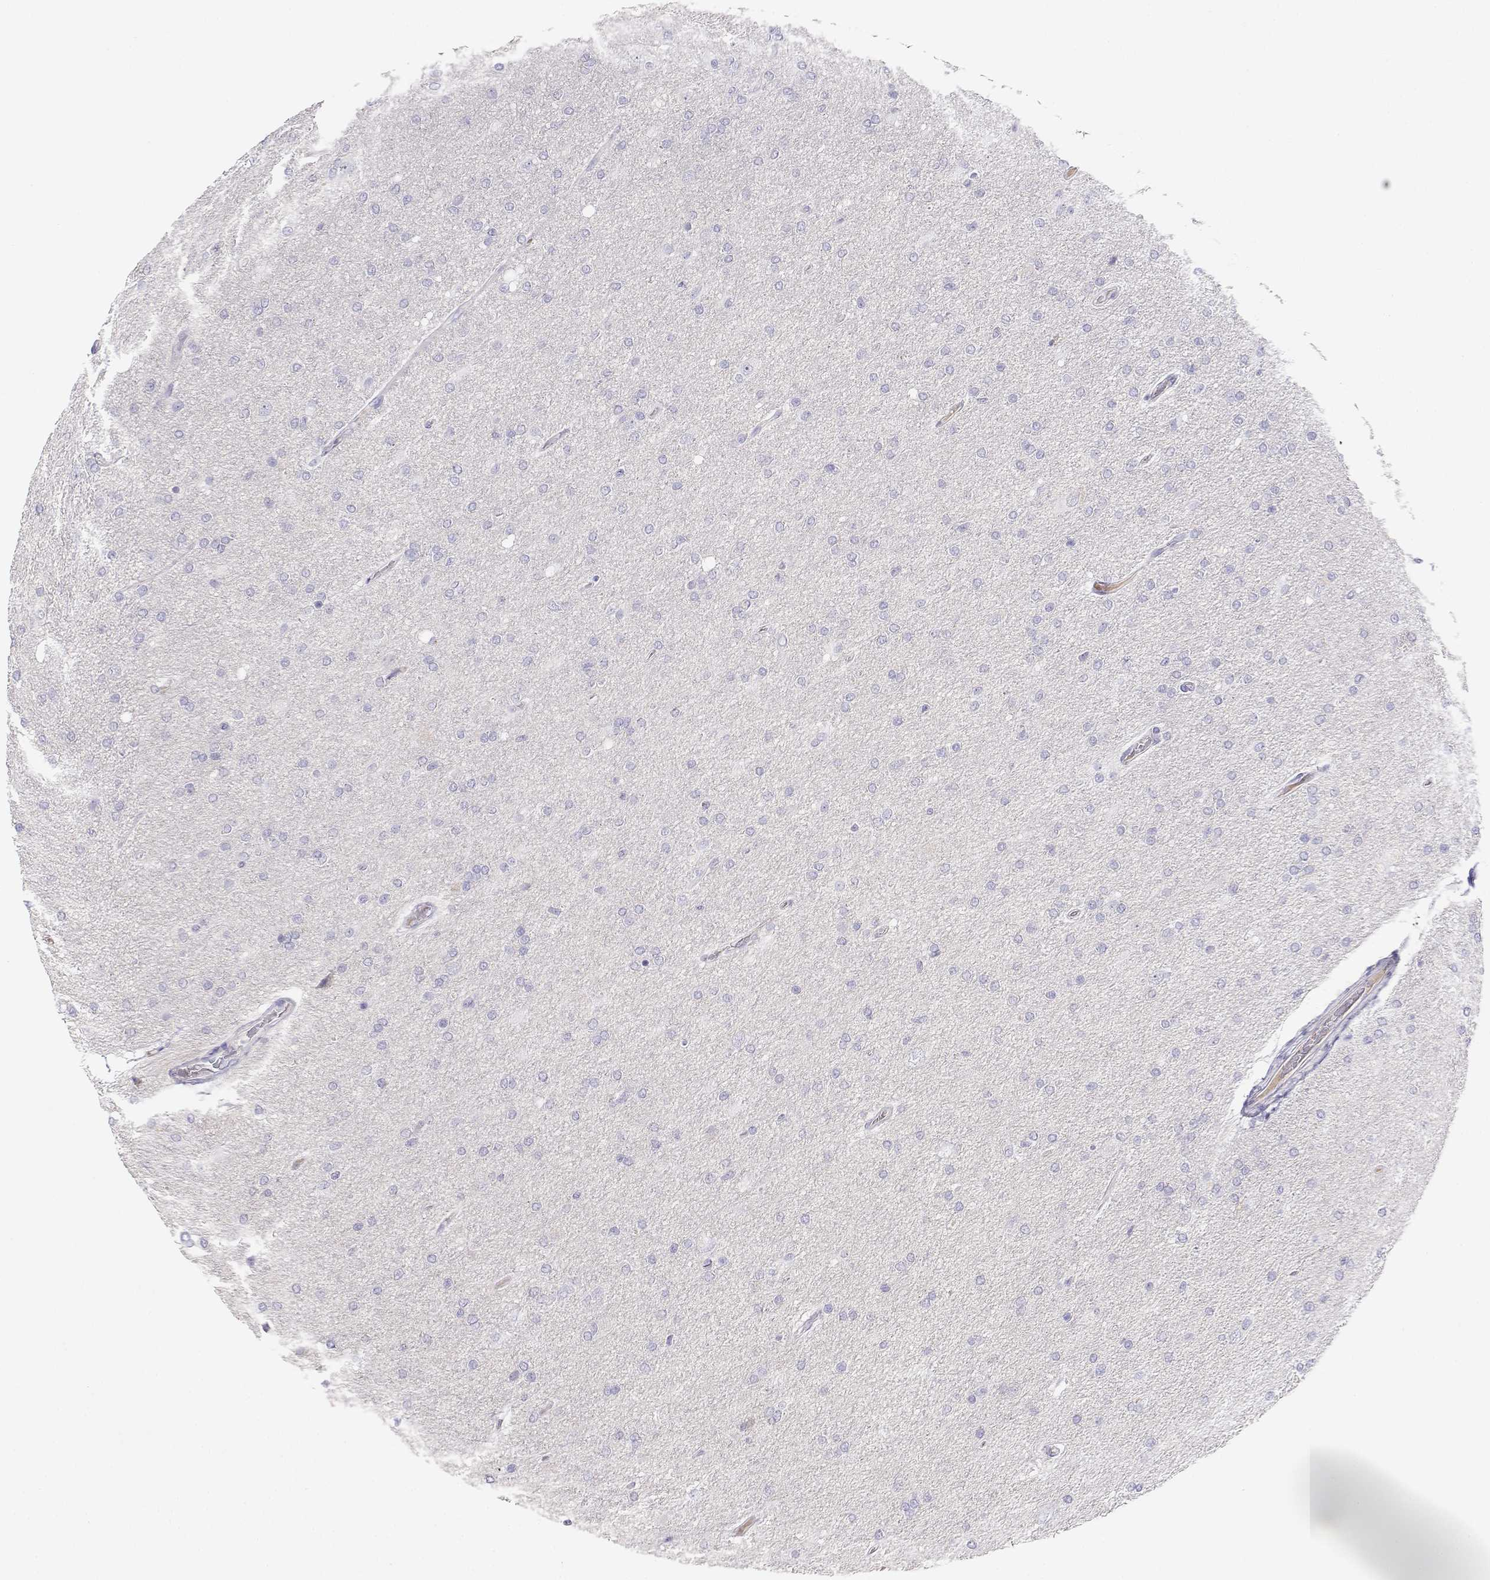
{"staining": {"intensity": "negative", "quantity": "none", "location": "none"}, "tissue": "glioma", "cell_type": "Tumor cells", "image_type": "cancer", "snomed": [{"axis": "morphology", "description": "Glioma, malignant, High grade"}, {"axis": "topography", "description": "Cerebral cortex"}], "caption": "This is an immunohistochemistry (IHC) photomicrograph of human glioma. There is no expression in tumor cells.", "gene": "GPR174", "patient": {"sex": "male", "age": 70}}